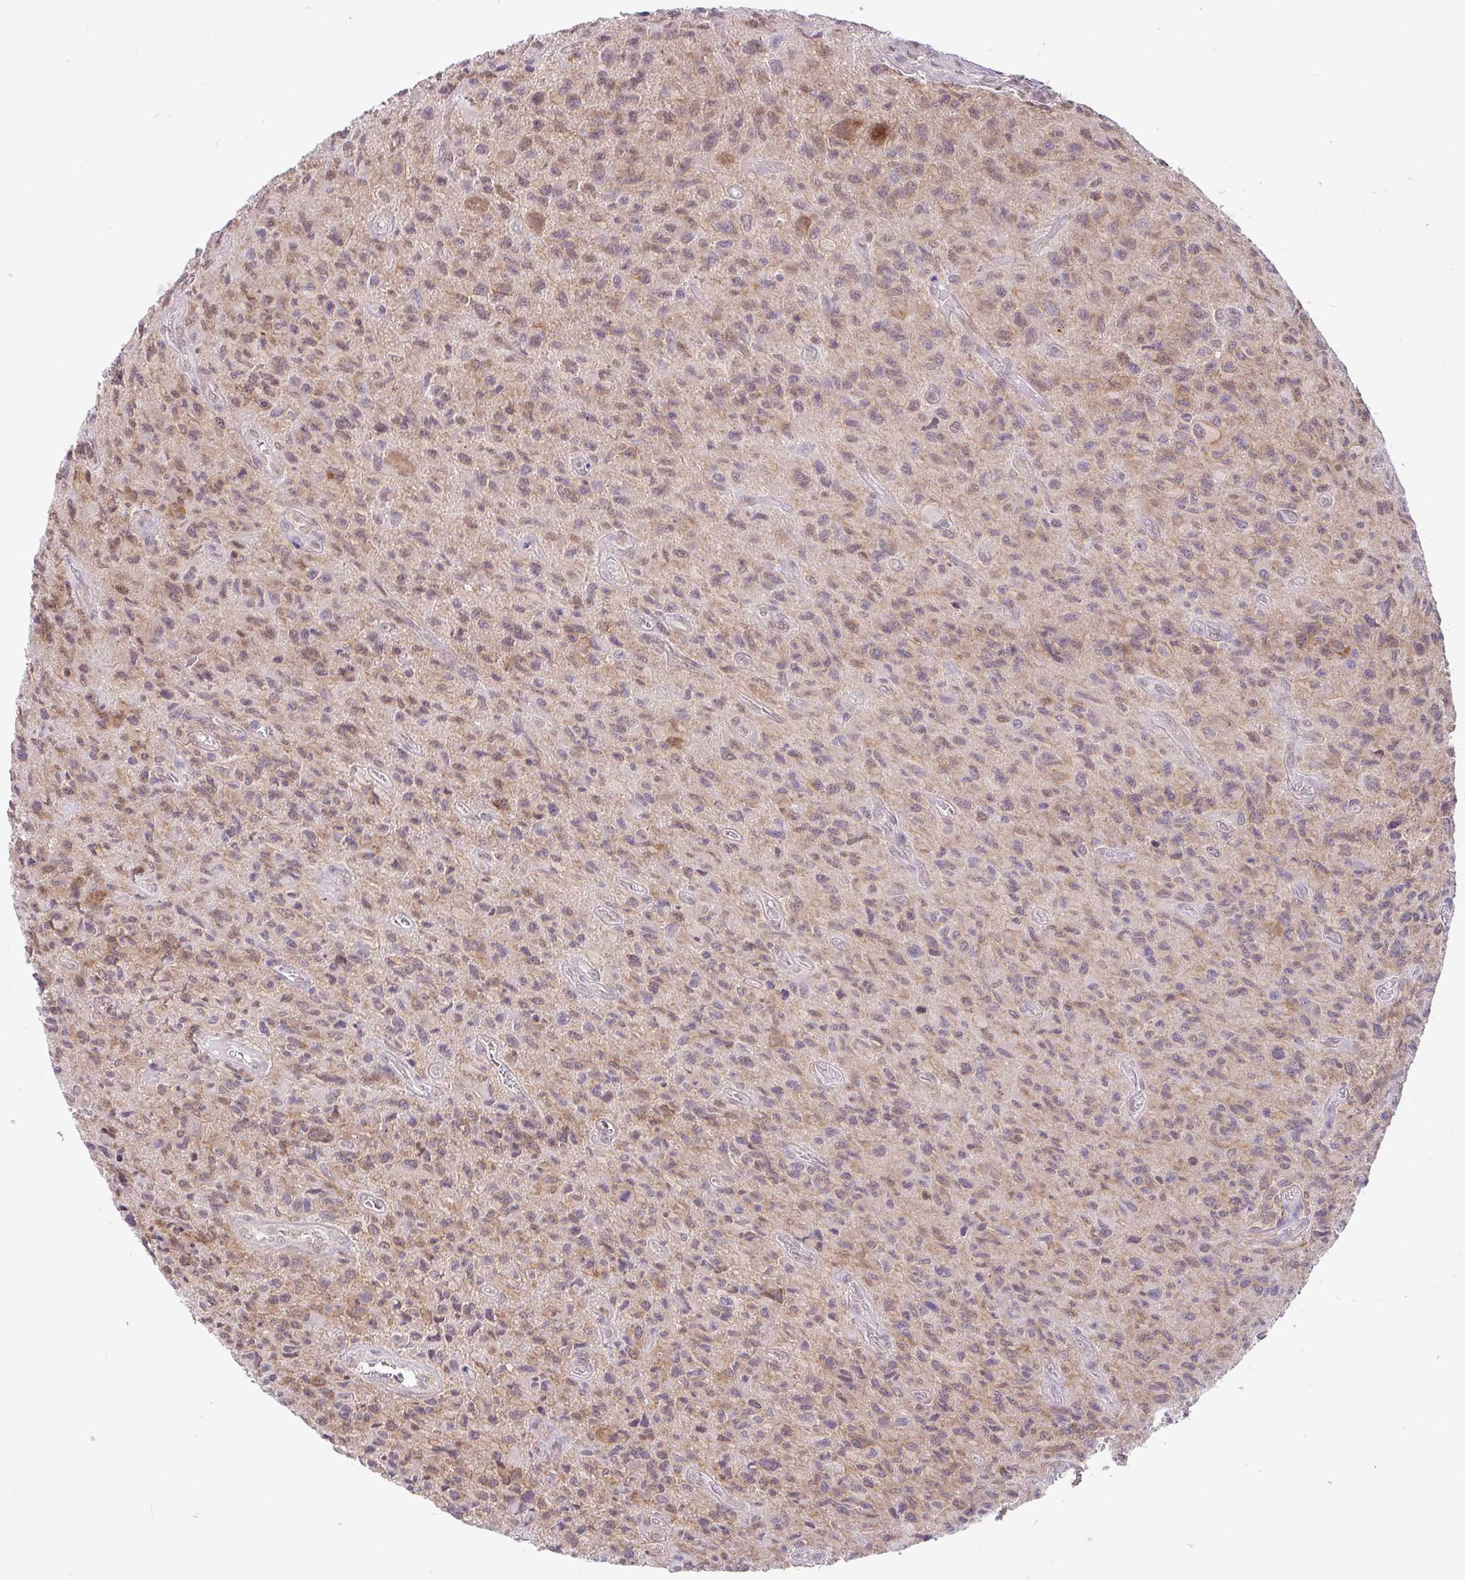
{"staining": {"intensity": "weak", "quantity": "25%-75%", "location": "cytoplasmic/membranous,nuclear"}, "tissue": "glioma", "cell_type": "Tumor cells", "image_type": "cancer", "snomed": [{"axis": "morphology", "description": "Glioma, malignant, High grade"}, {"axis": "topography", "description": "Brain"}], "caption": "Immunohistochemistry (DAB (3,3'-diaminobenzidine)) staining of glioma demonstrates weak cytoplasmic/membranous and nuclear protein expression in about 25%-75% of tumor cells. (DAB = brown stain, brightfield microscopy at high magnification).", "gene": "RALBP1", "patient": {"sex": "male", "age": 76}}